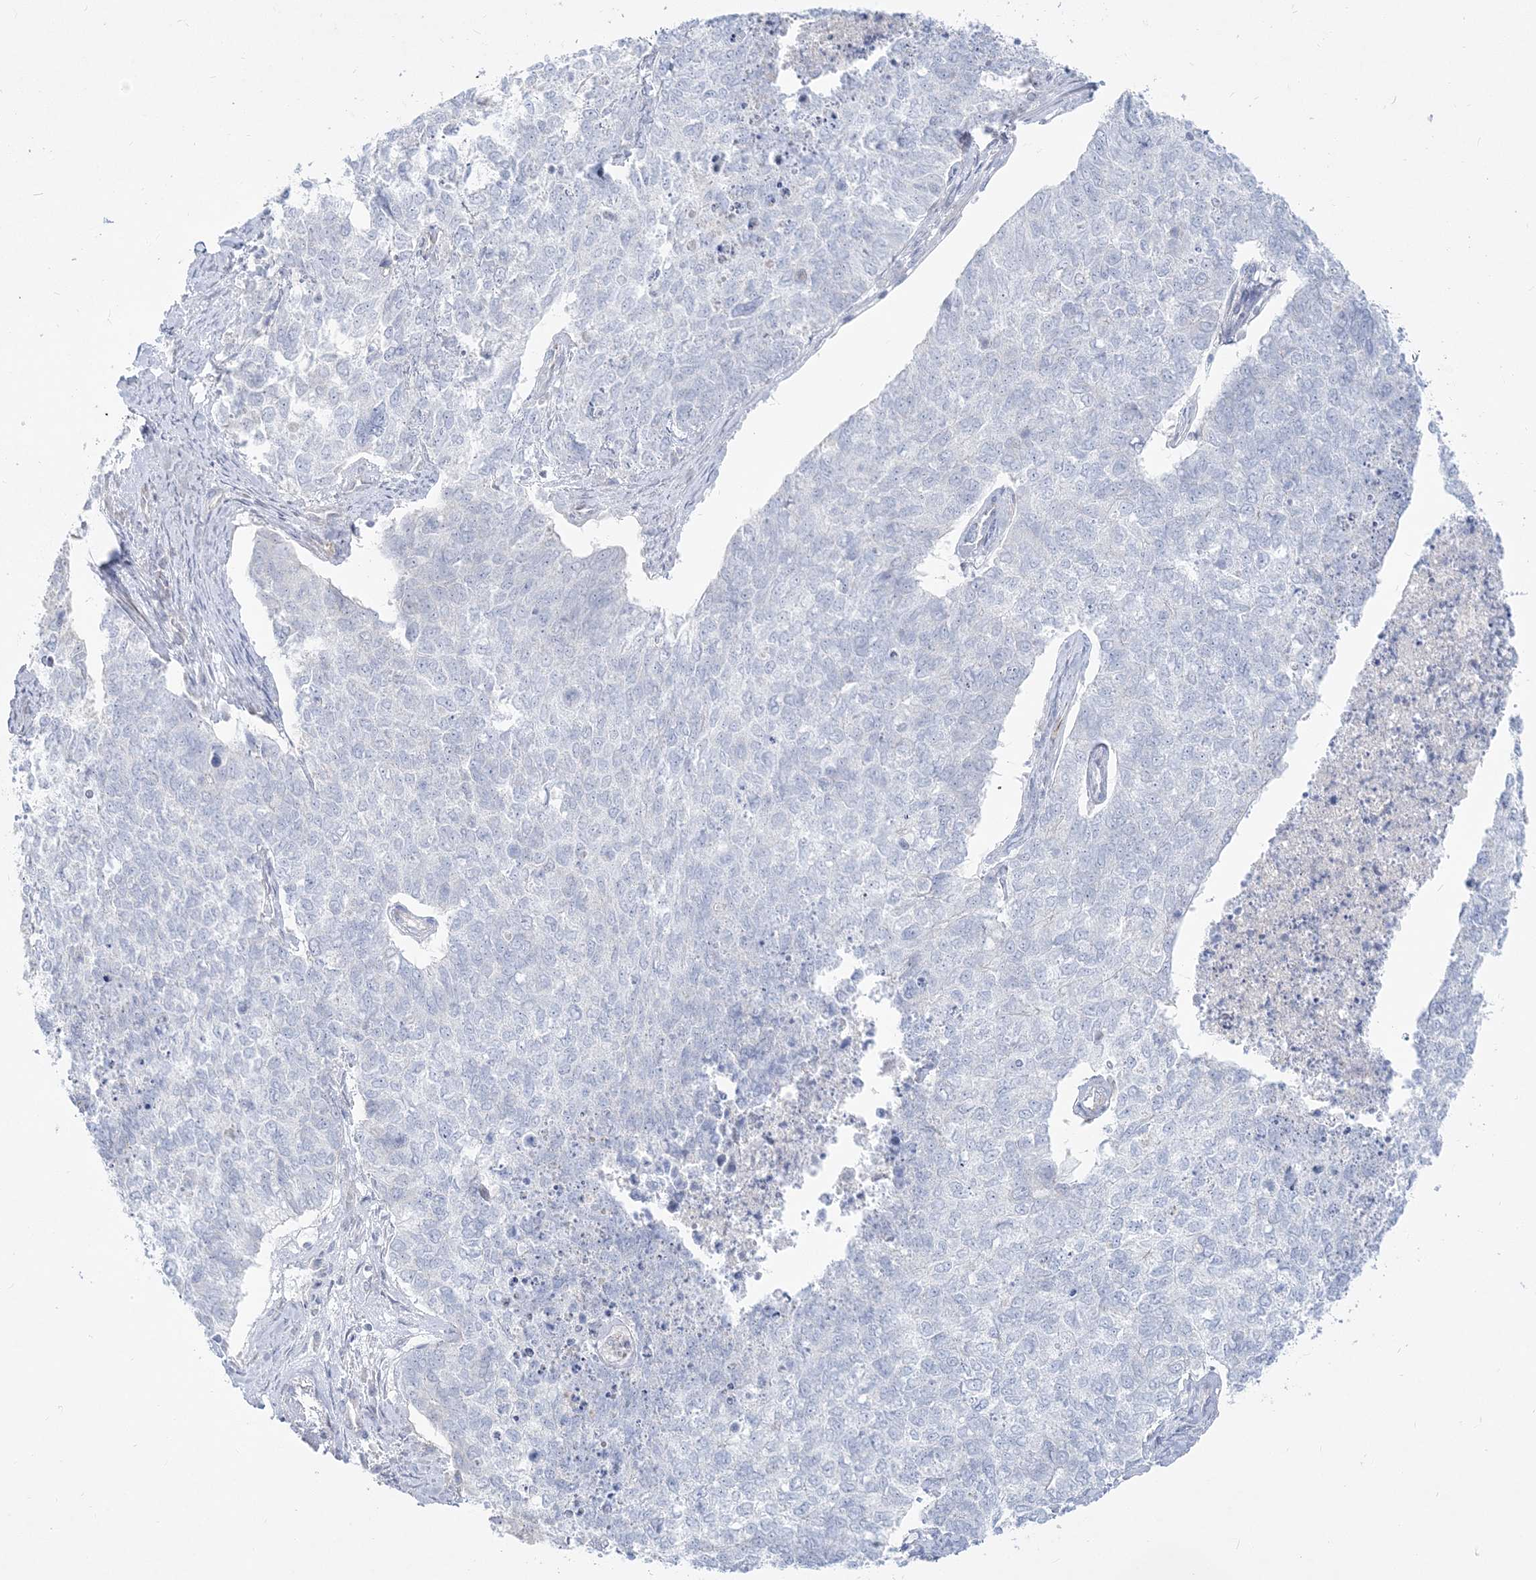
{"staining": {"intensity": "negative", "quantity": "none", "location": "none"}, "tissue": "cervical cancer", "cell_type": "Tumor cells", "image_type": "cancer", "snomed": [{"axis": "morphology", "description": "Squamous cell carcinoma, NOS"}, {"axis": "topography", "description": "Cervix"}], "caption": "An image of human cervical cancer (squamous cell carcinoma) is negative for staining in tumor cells.", "gene": "GPAT2", "patient": {"sex": "female", "age": 63}}